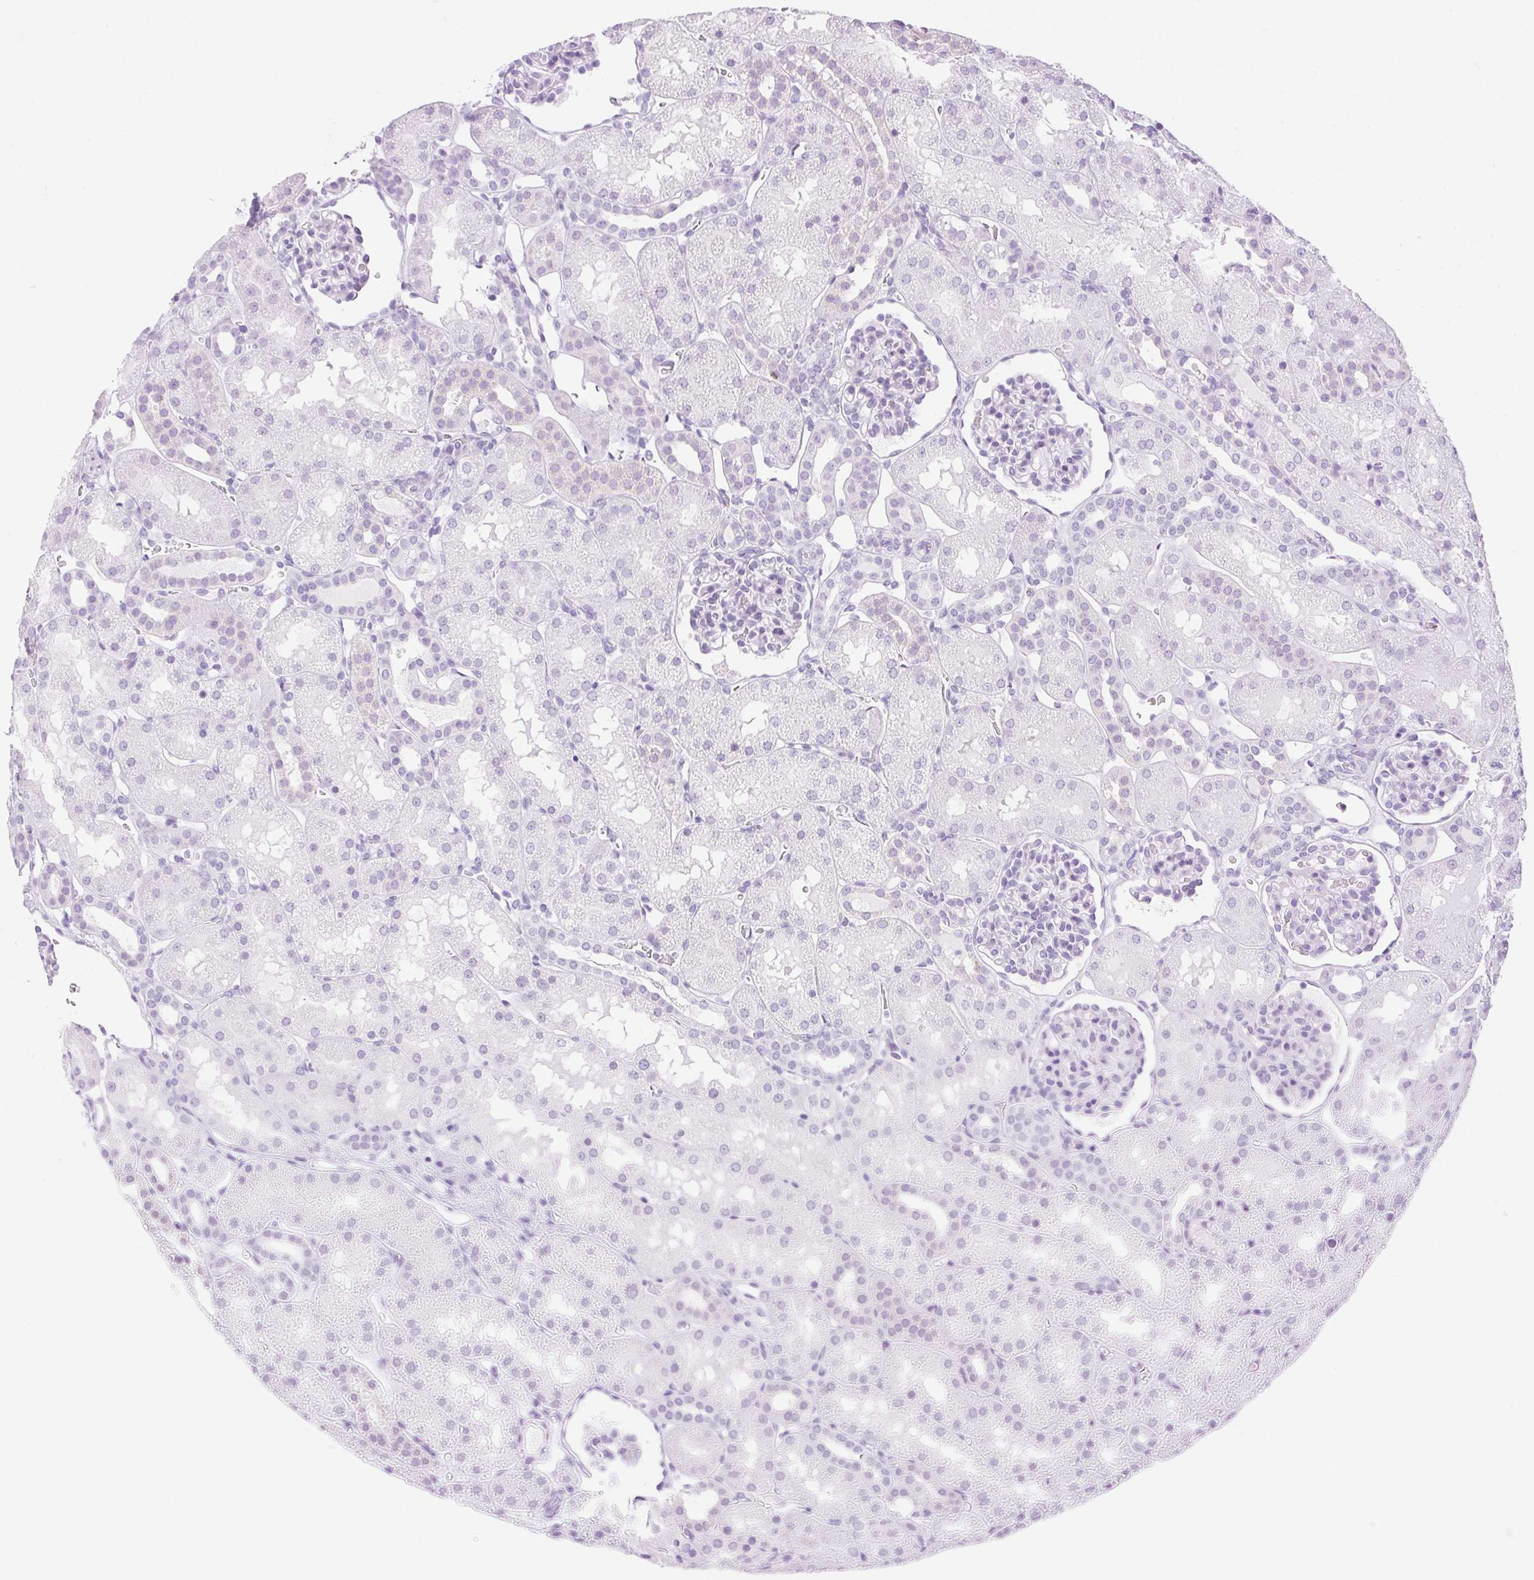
{"staining": {"intensity": "negative", "quantity": "none", "location": "none"}, "tissue": "kidney", "cell_type": "Cells in glomeruli", "image_type": "normal", "snomed": [{"axis": "morphology", "description": "Normal tissue, NOS"}, {"axis": "topography", "description": "Kidney"}], "caption": "Immunohistochemical staining of normal human kidney reveals no significant expression in cells in glomeruli.", "gene": "SPRR4", "patient": {"sex": "male", "age": 2}}